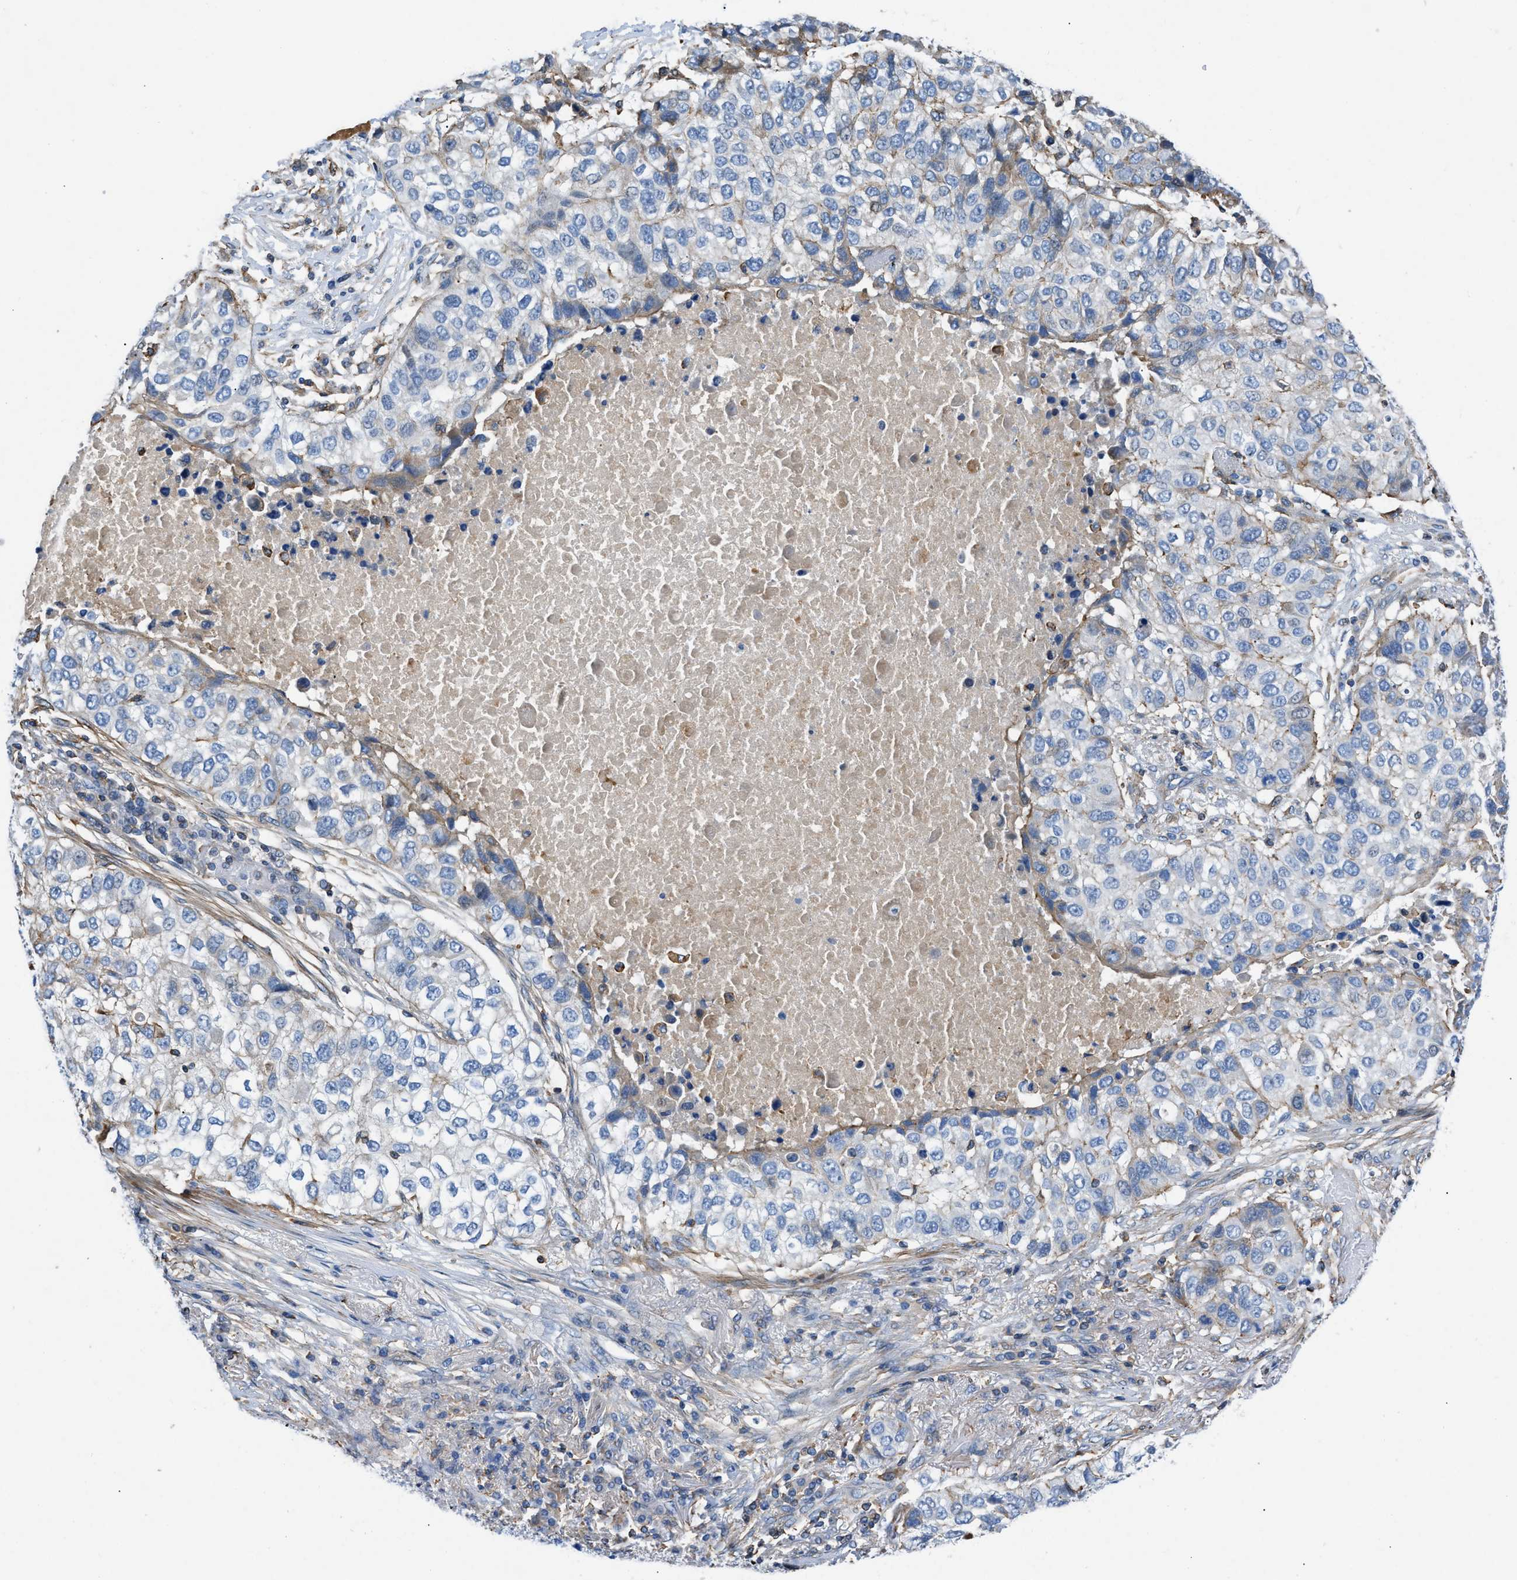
{"staining": {"intensity": "negative", "quantity": "none", "location": "none"}, "tissue": "lung cancer", "cell_type": "Tumor cells", "image_type": "cancer", "snomed": [{"axis": "morphology", "description": "Squamous cell carcinoma, NOS"}, {"axis": "topography", "description": "Lung"}], "caption": "This is a micrograph of IHC staining of squamous cell carcinoma (lung), which shows no positivity in tumor cells.", "gene": "ATP6V0D1", "patient": {"sex": "male", "age": 57}}